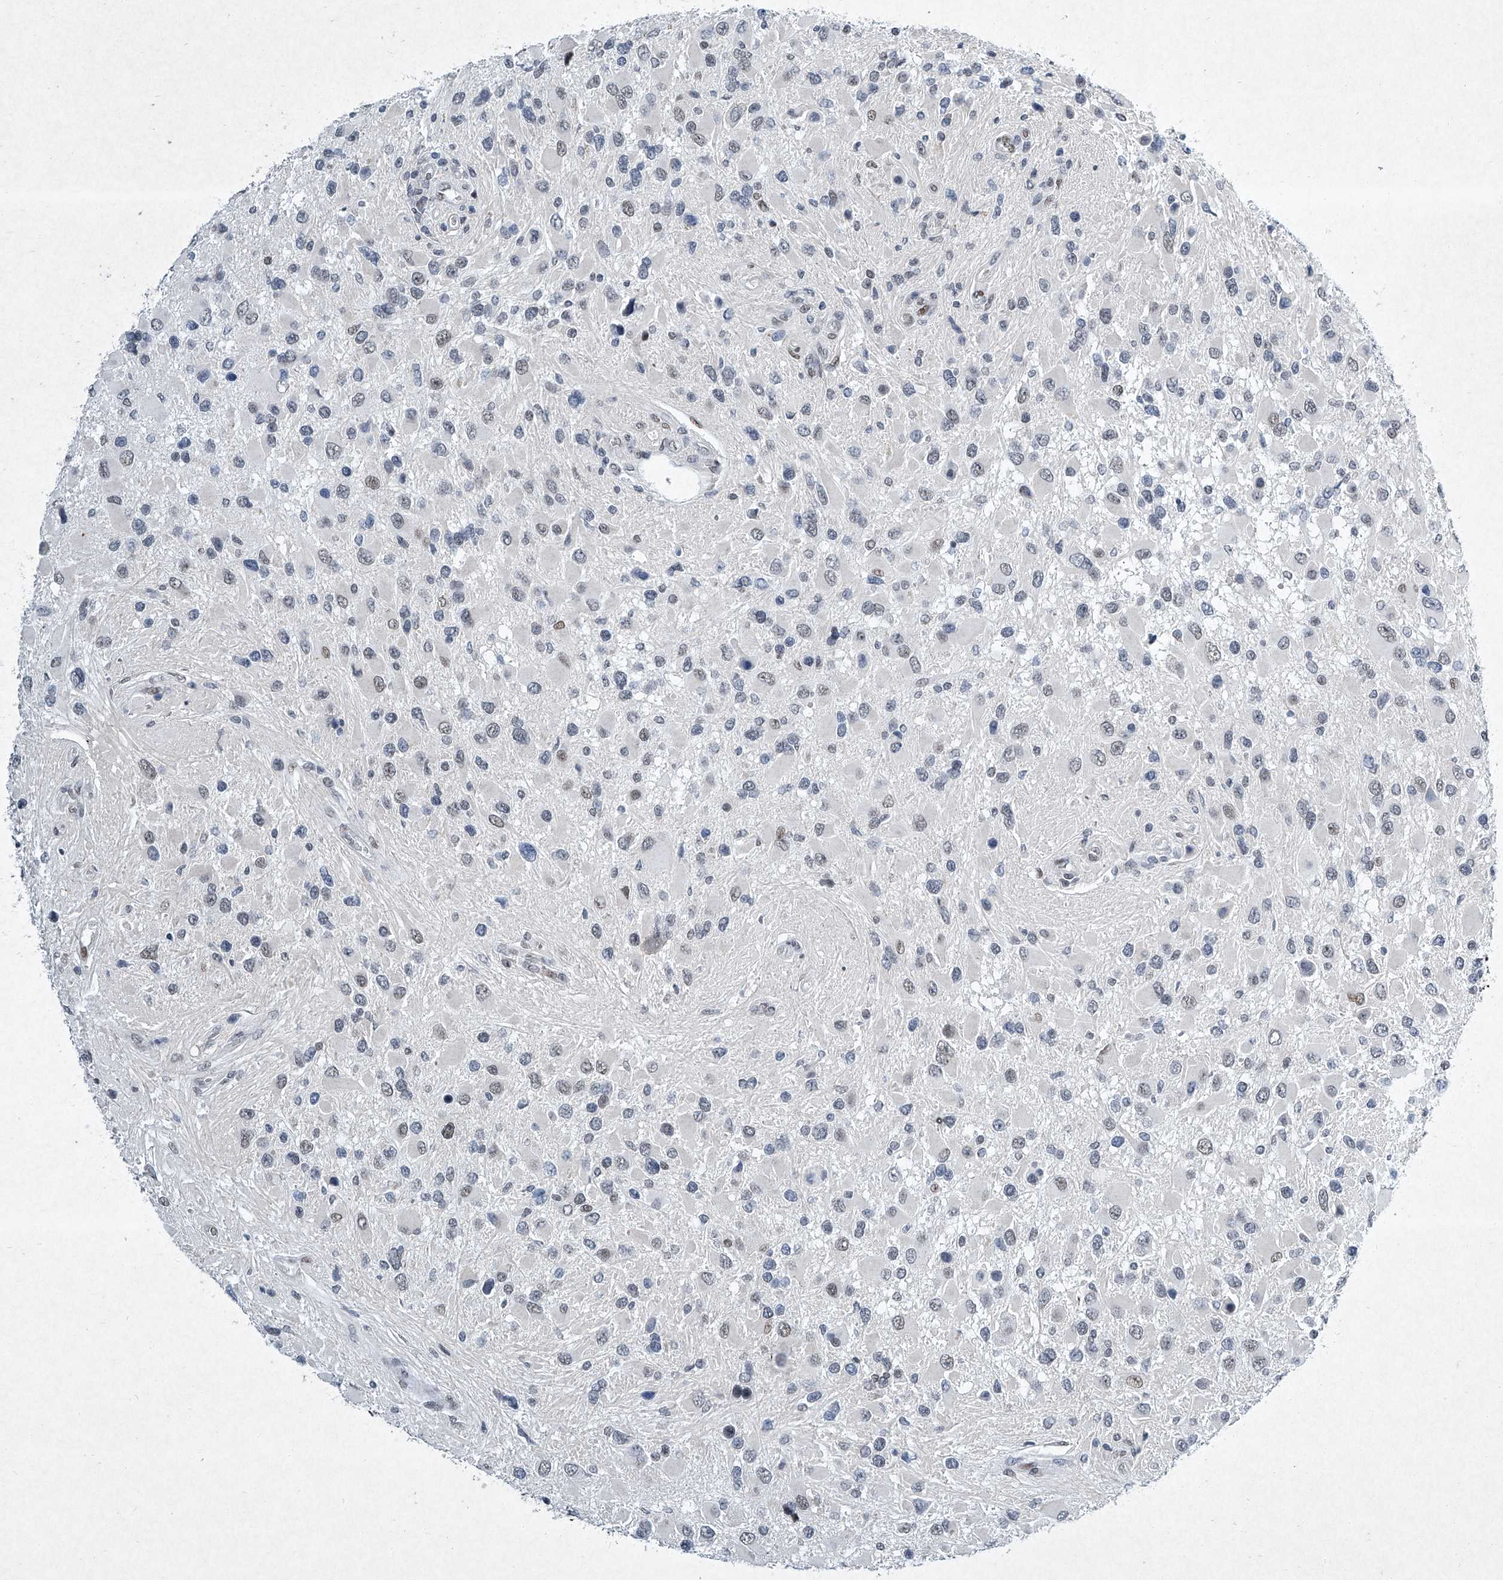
{"staining": {"intensity": "negative", "quantity": "none", "location": "none"}, "tissue": "glioma", "cell_type": "Tumor cells", "image_type": "cancer", "snomed": [{"axis": "morphology", "description": "Glioma, malignant, High grade"}, {"axis": "topography", "description": "Brain"}], "caption": "This image is of glioma stained with immunohistochemistry (IHC) to label a protein in brown with the nuclei are counter-stained blue. There is no positivity in tumor cells. (Immunohistochemistry, brightfield microscopy, high magnification).", "gene": "TFDP1", "patient": {"sex": "male", "age": 53}}